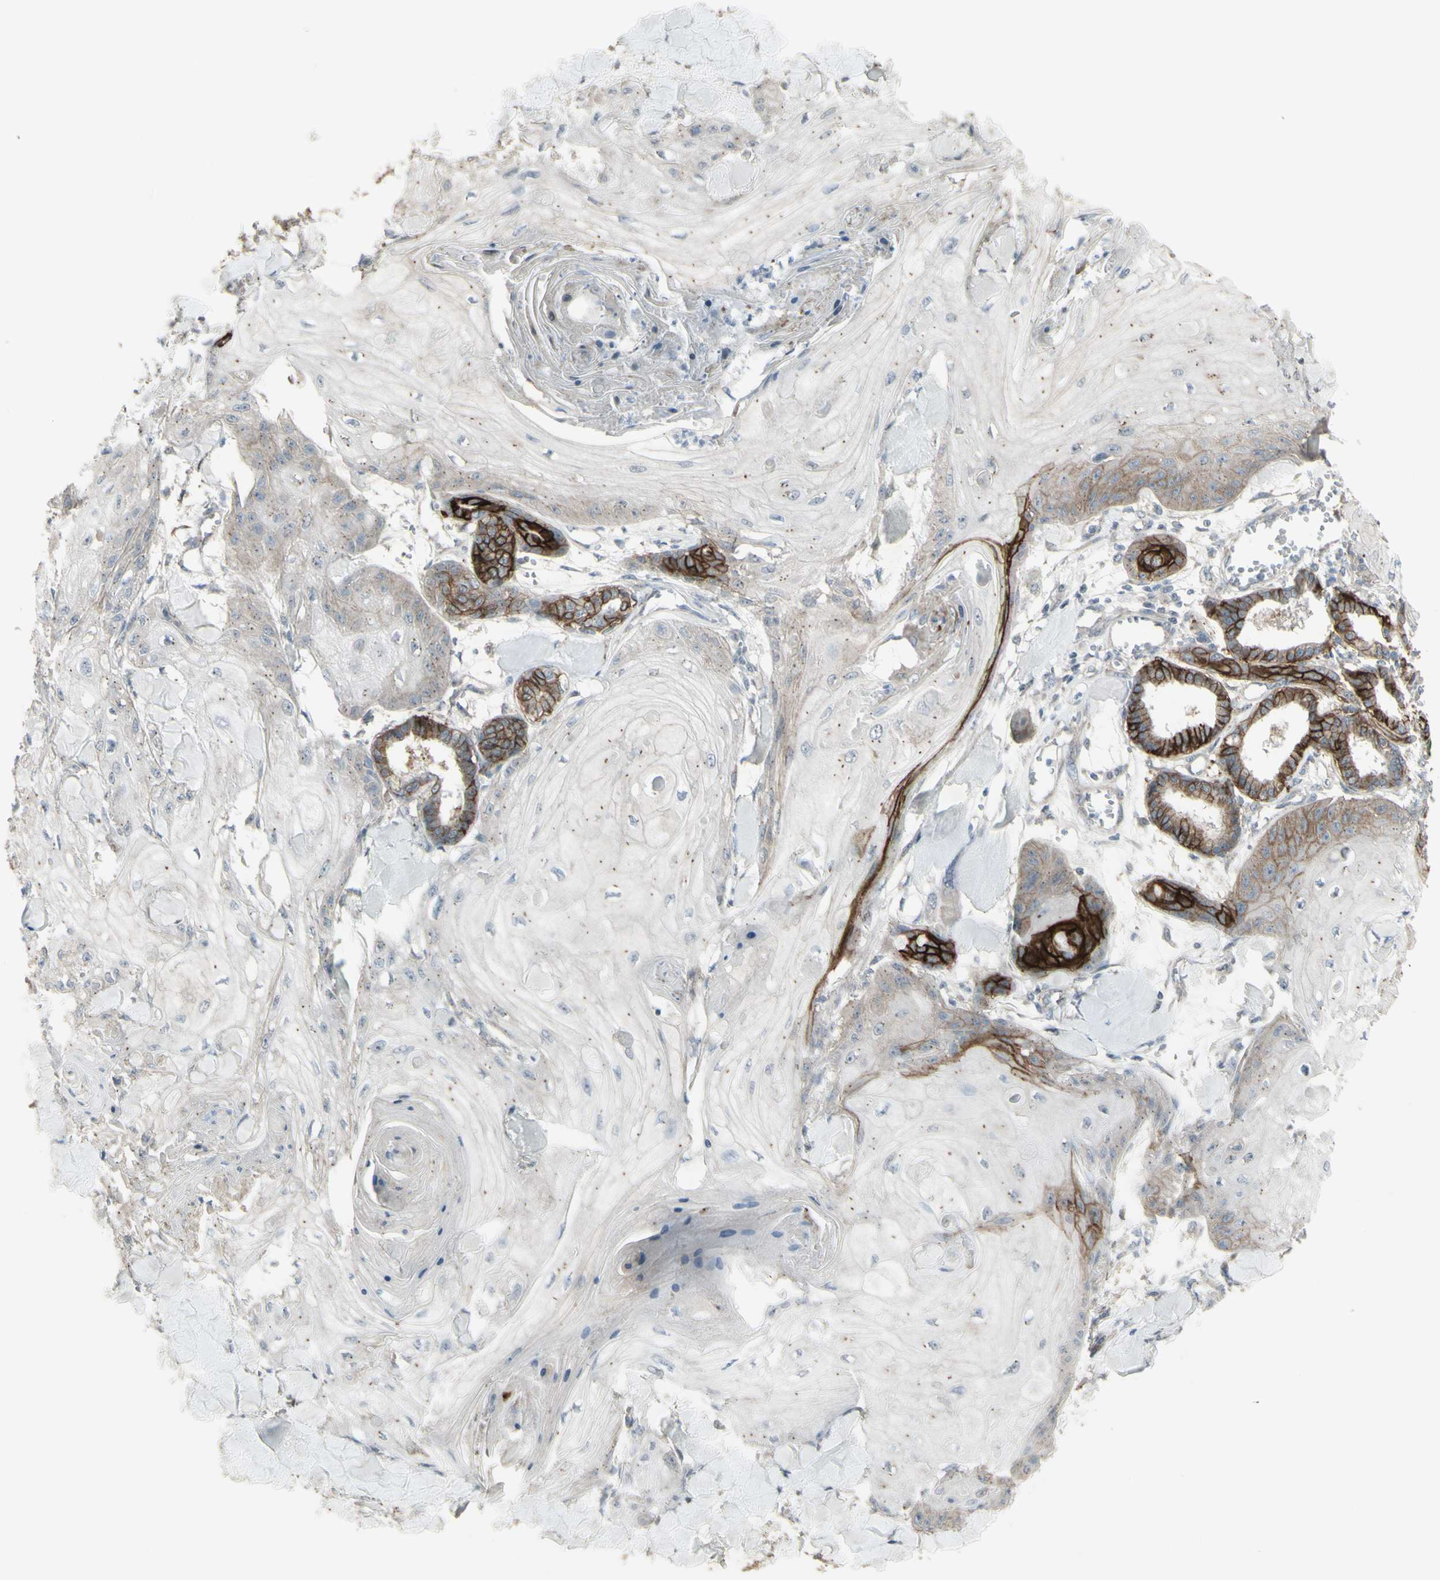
{"staining": {"intensity": "negative", "quantity": "none", "location": "none"}, "tissue": "skin cancer", "cell_type": "Tumor cells", "image_type": "cancer", "snomed": [{"axis": "morphology", "description": "Squamous cell carcinoma, NOS"}, {"axis": "topography", "description": "Skin"}], "caption": "Skin cancer was stained to show a protein in brown. There is no significant positivity in tumor cells. (DAB (3,3'-diaminobenzidine) IHC visualized using brightfield microscopy, high magnification).", "gene": "FXYD3", "patient": {"sex": "male", "age": 74}}